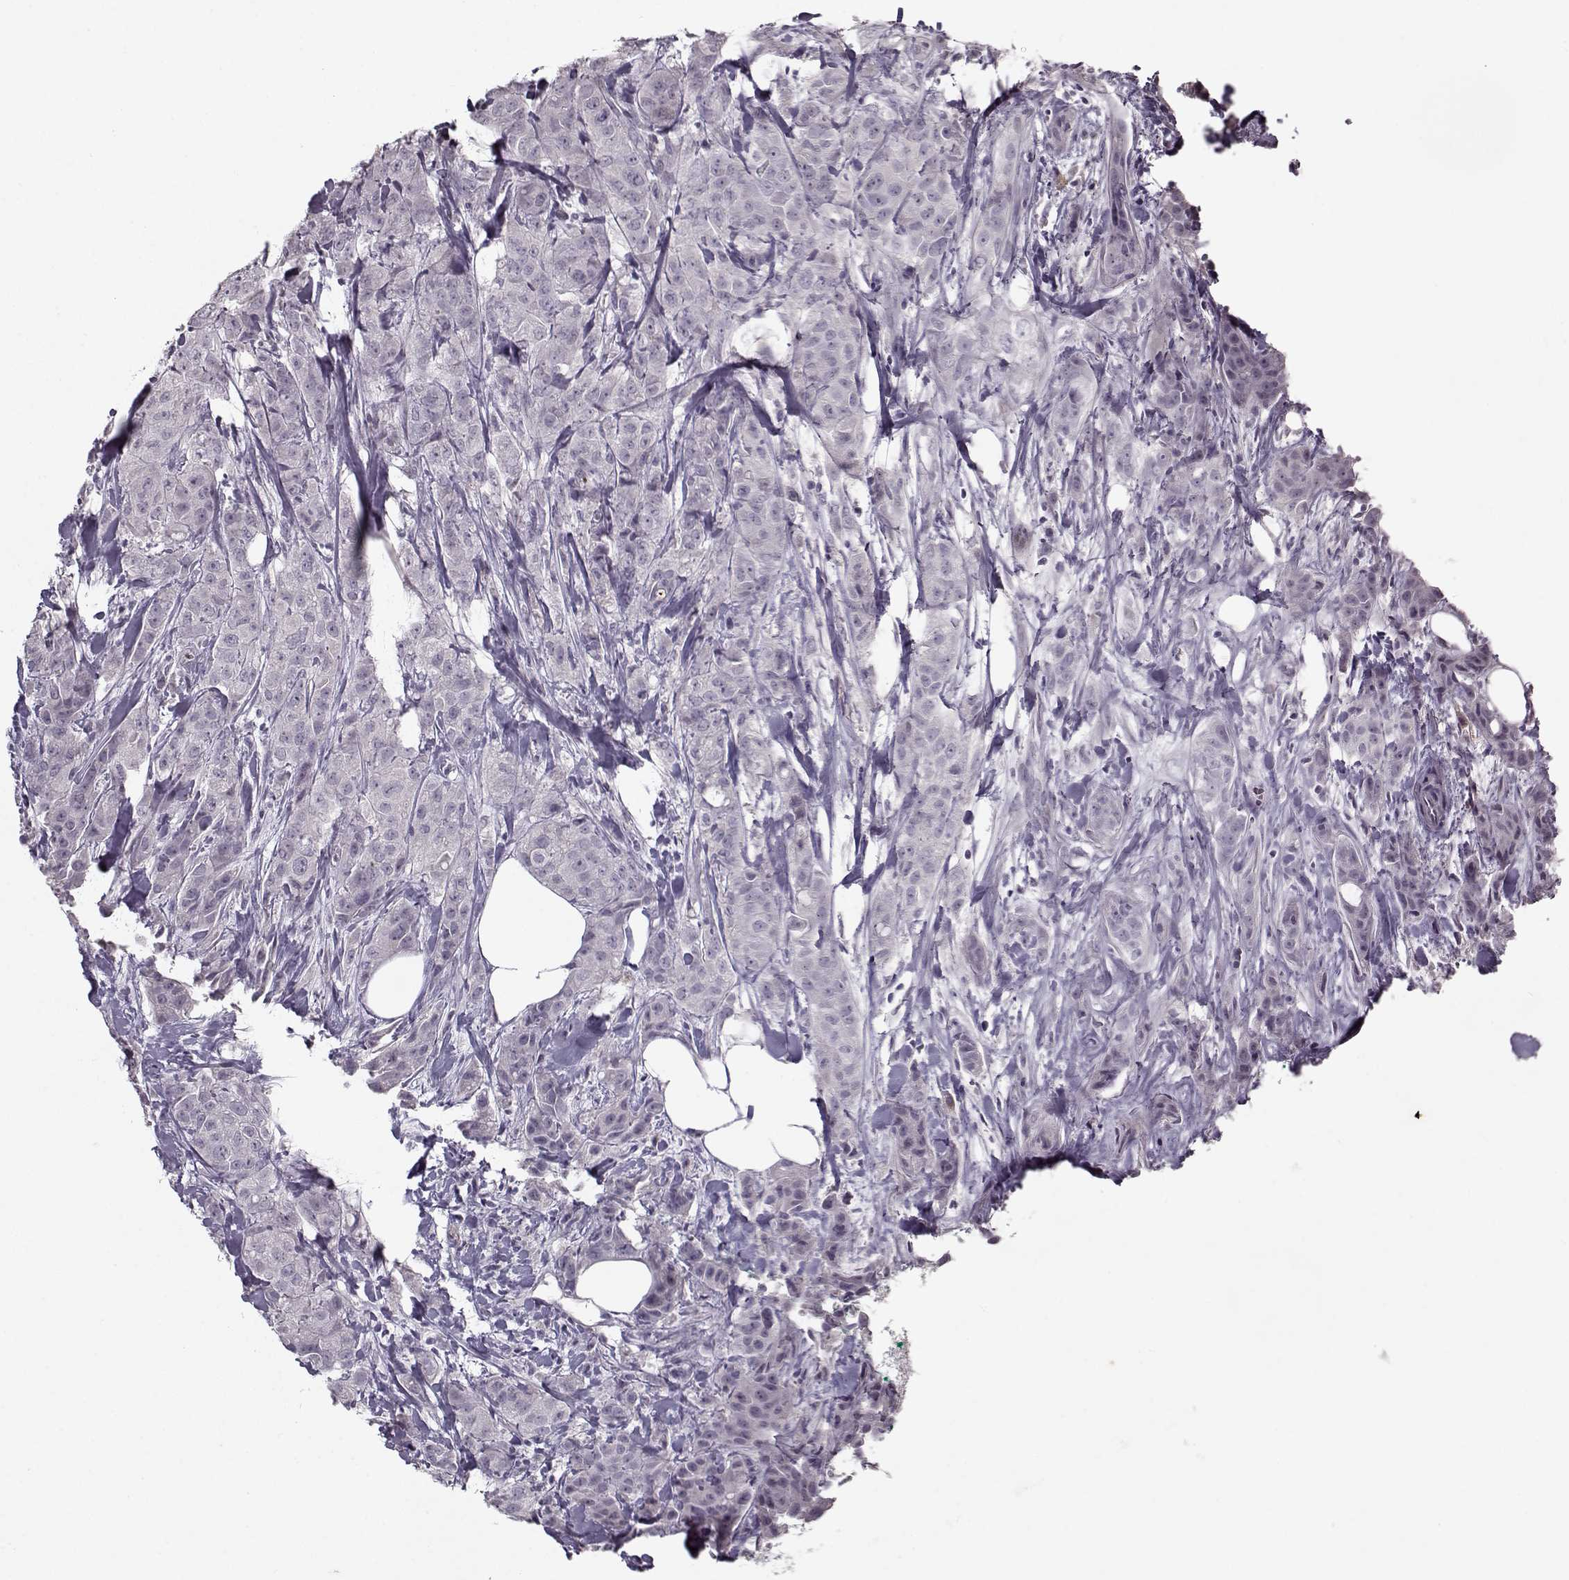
{"staining": {"intensity": "negative", "quantity": "none", "location": "none"}, "tissue": "breast cancer", "cell_type": "Tumor cells", "image_type": "cancer", "snomed": [{"axis": "morphology", "description": "Duct carcinoma"}, {"axis": "topography", "description": "Breast"}], "caption": "Immunohistochemistry of human breast cancer (infiltrating ductal carcinoma) exhibits no positivity in tumor cells. (DAB immunohistochemistry (IHC), high magnification).", "gene": "KRT9", "patient": {"sex": "female", "age": 43}}